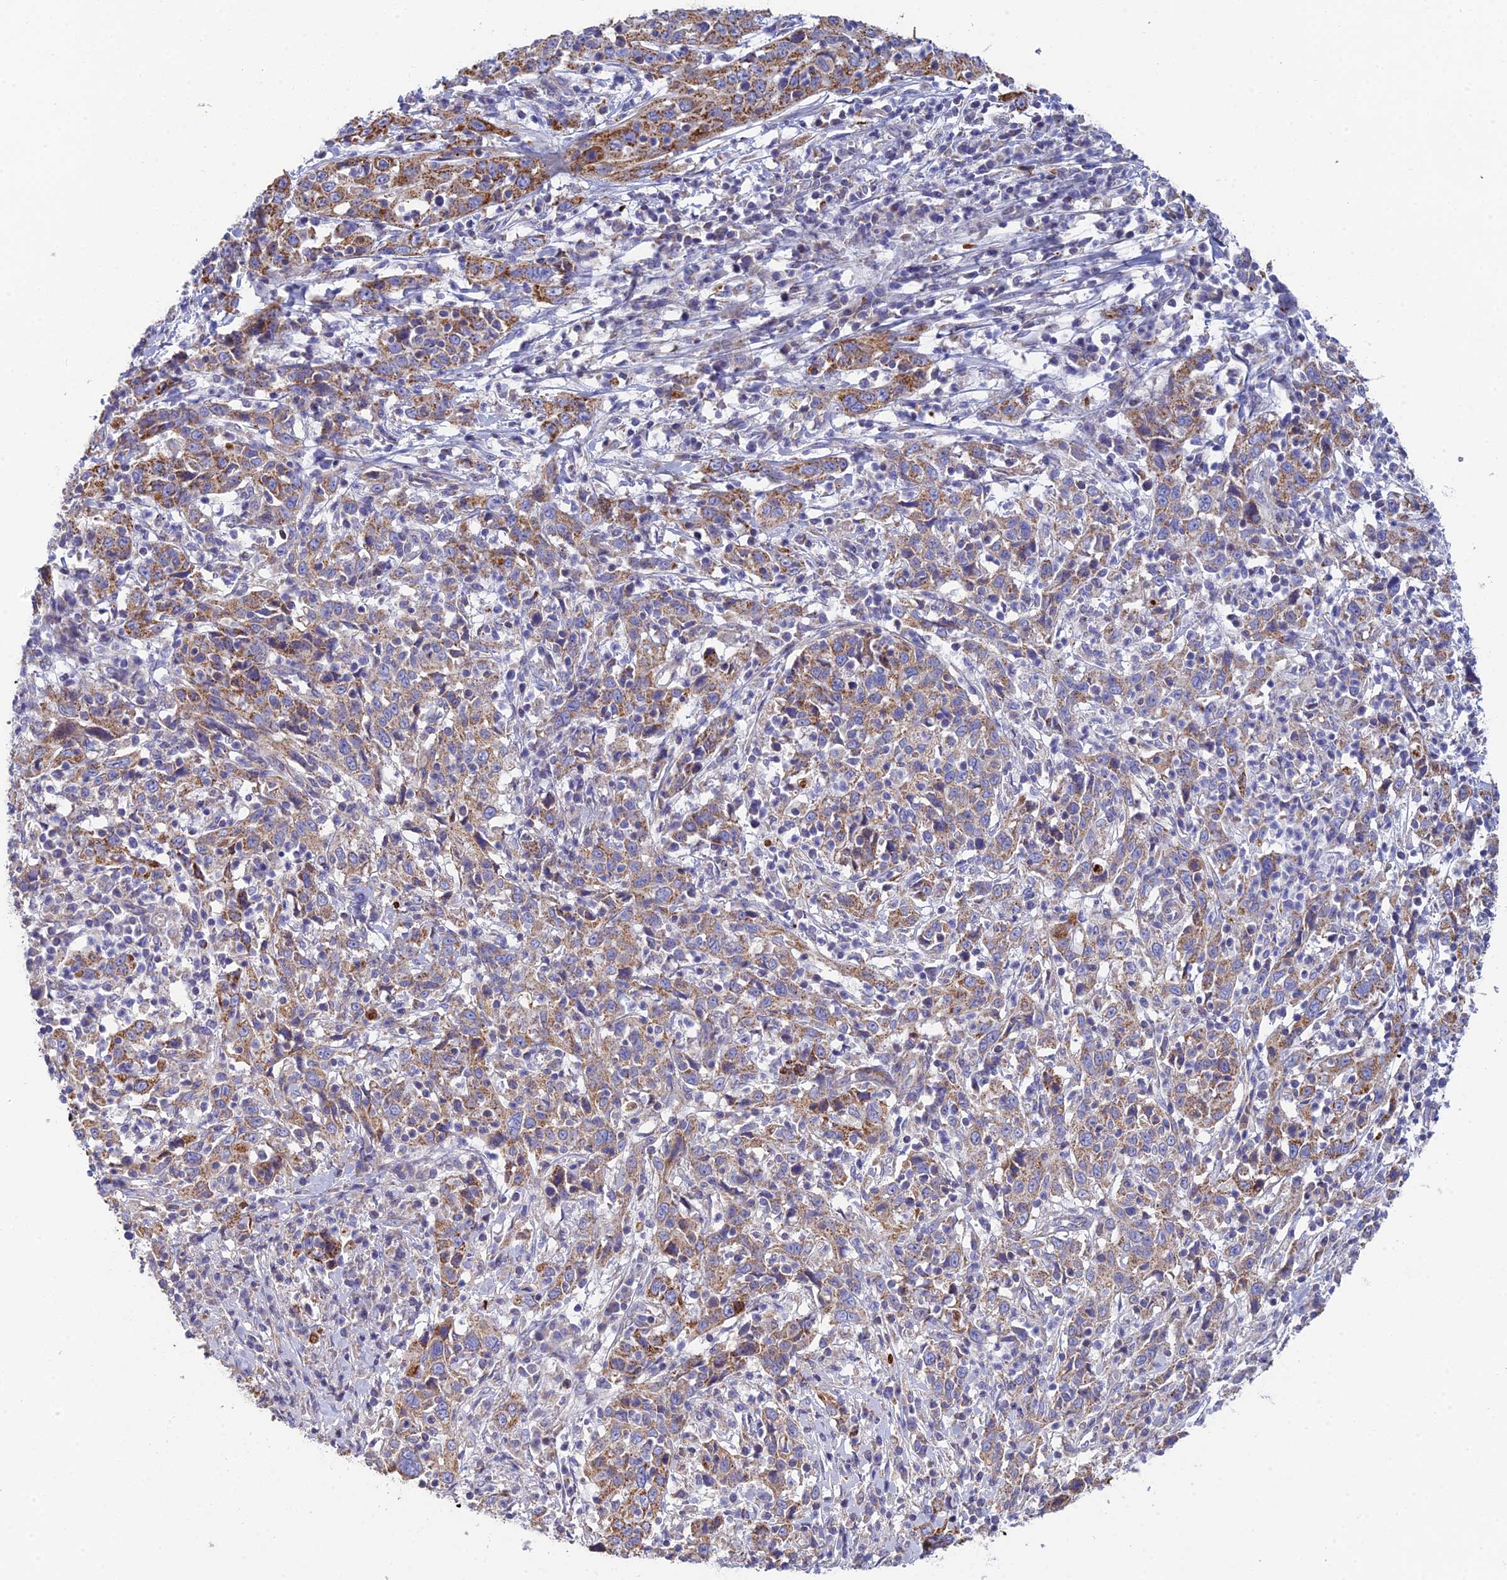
{"staining": {"intensity": "moderate", "quantity": "25%-75%", "location": "cytoplasmic/membranous"}, "tissue": "cervical cancer", "cell_type": "Tumor cells", "image_type": "cancer", "snomed": [{"axis": "morphology", "description": "Squamous cell carcinoma, NOS"}, {"axis": "topography", "description": "Cervix"}], "caption": "Protein staining shows moderate cytoplasmic/membranous positivity in about 25%-75% of tumor cells in cervical cancer.", "gene": "CSPG4", "patient": {"sex": "female", "age": 46}}